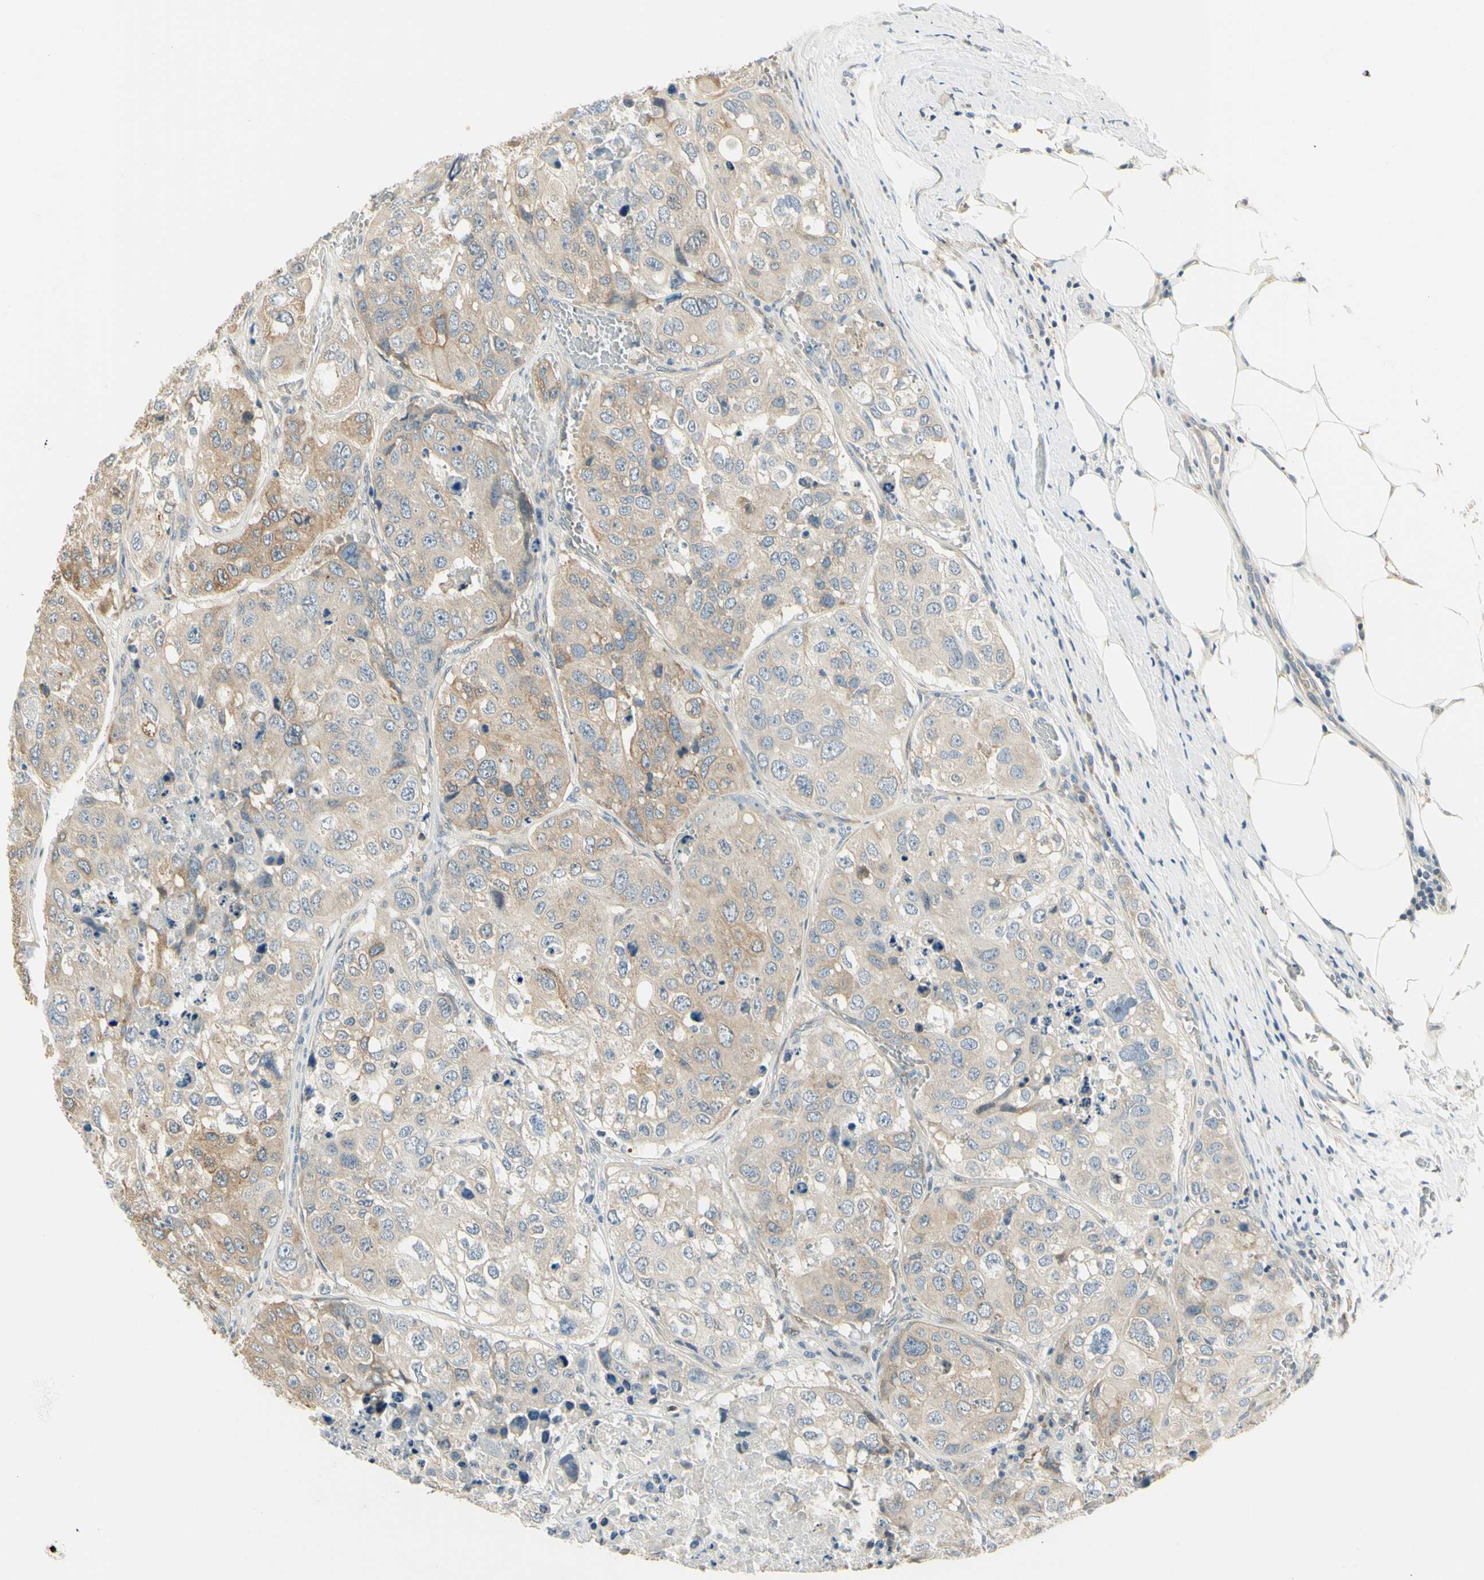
{"staining": {"intensity": "weak", "quantity": "25%-75%", "location": "cytoplasmic/membranous"}, "tissue": "urothelial cancer", "cell_type": "Tumor cells", "image_type": "cancer", "snomed": [{"axis": "morphology", "description": "Urothelial carcinoma, High grade"}, {"axis": "topography", "description": "Lymph node"}, {"axis": "topography", "description": "Urinary bladder"}], "caption": "Protein staining exhibits weak cytoplasmic/membranous expression in about 25%-75% of tumor cells in urothelial carcinoma (high-grade). (Brightfield microscopy of DAB IHC at high magnification).", "gene": "IGDCC4", "patient": {"sex": "male", "age": 51}}